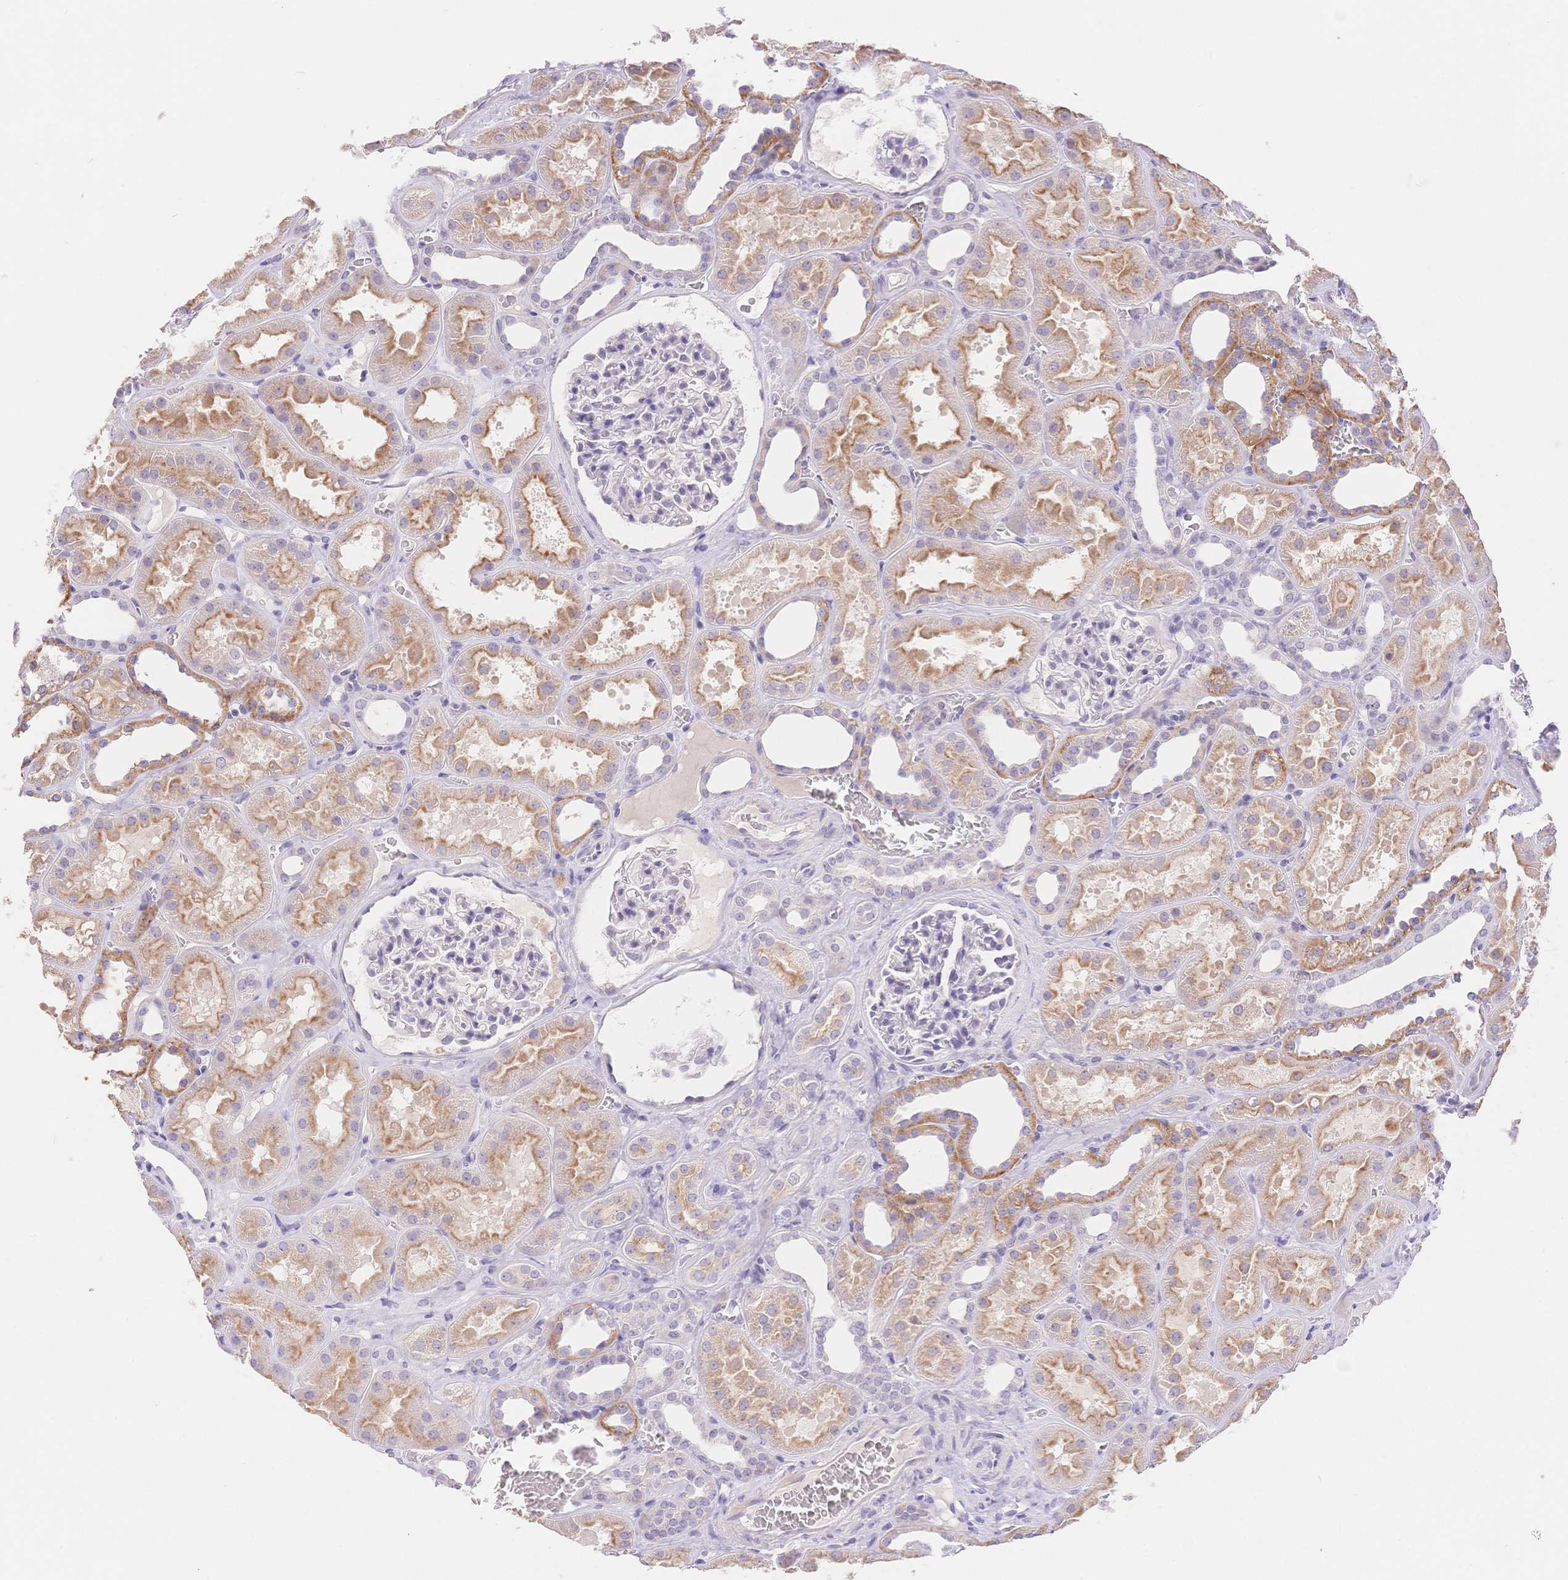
{"staining": {"intensity": "negative", "quantity": "none", "location": "none"}, "tissue": "kidney", "cell_type": "Cells in glomeruli", "image_type": "normal", "snomed": [{"axis": "morphology", "description": "Normal tissue, NOS"}, {"axis": "topography", "description": "Kidney"}], "caption": "DAB (3,3'-diaminobenzidine) immunohistochemical staining of unremarkable human kidney reveals no significant positivity in cells in glomeruli.", "gene": "MYOM1", "patient": {"sex": "female", "age": 41}}